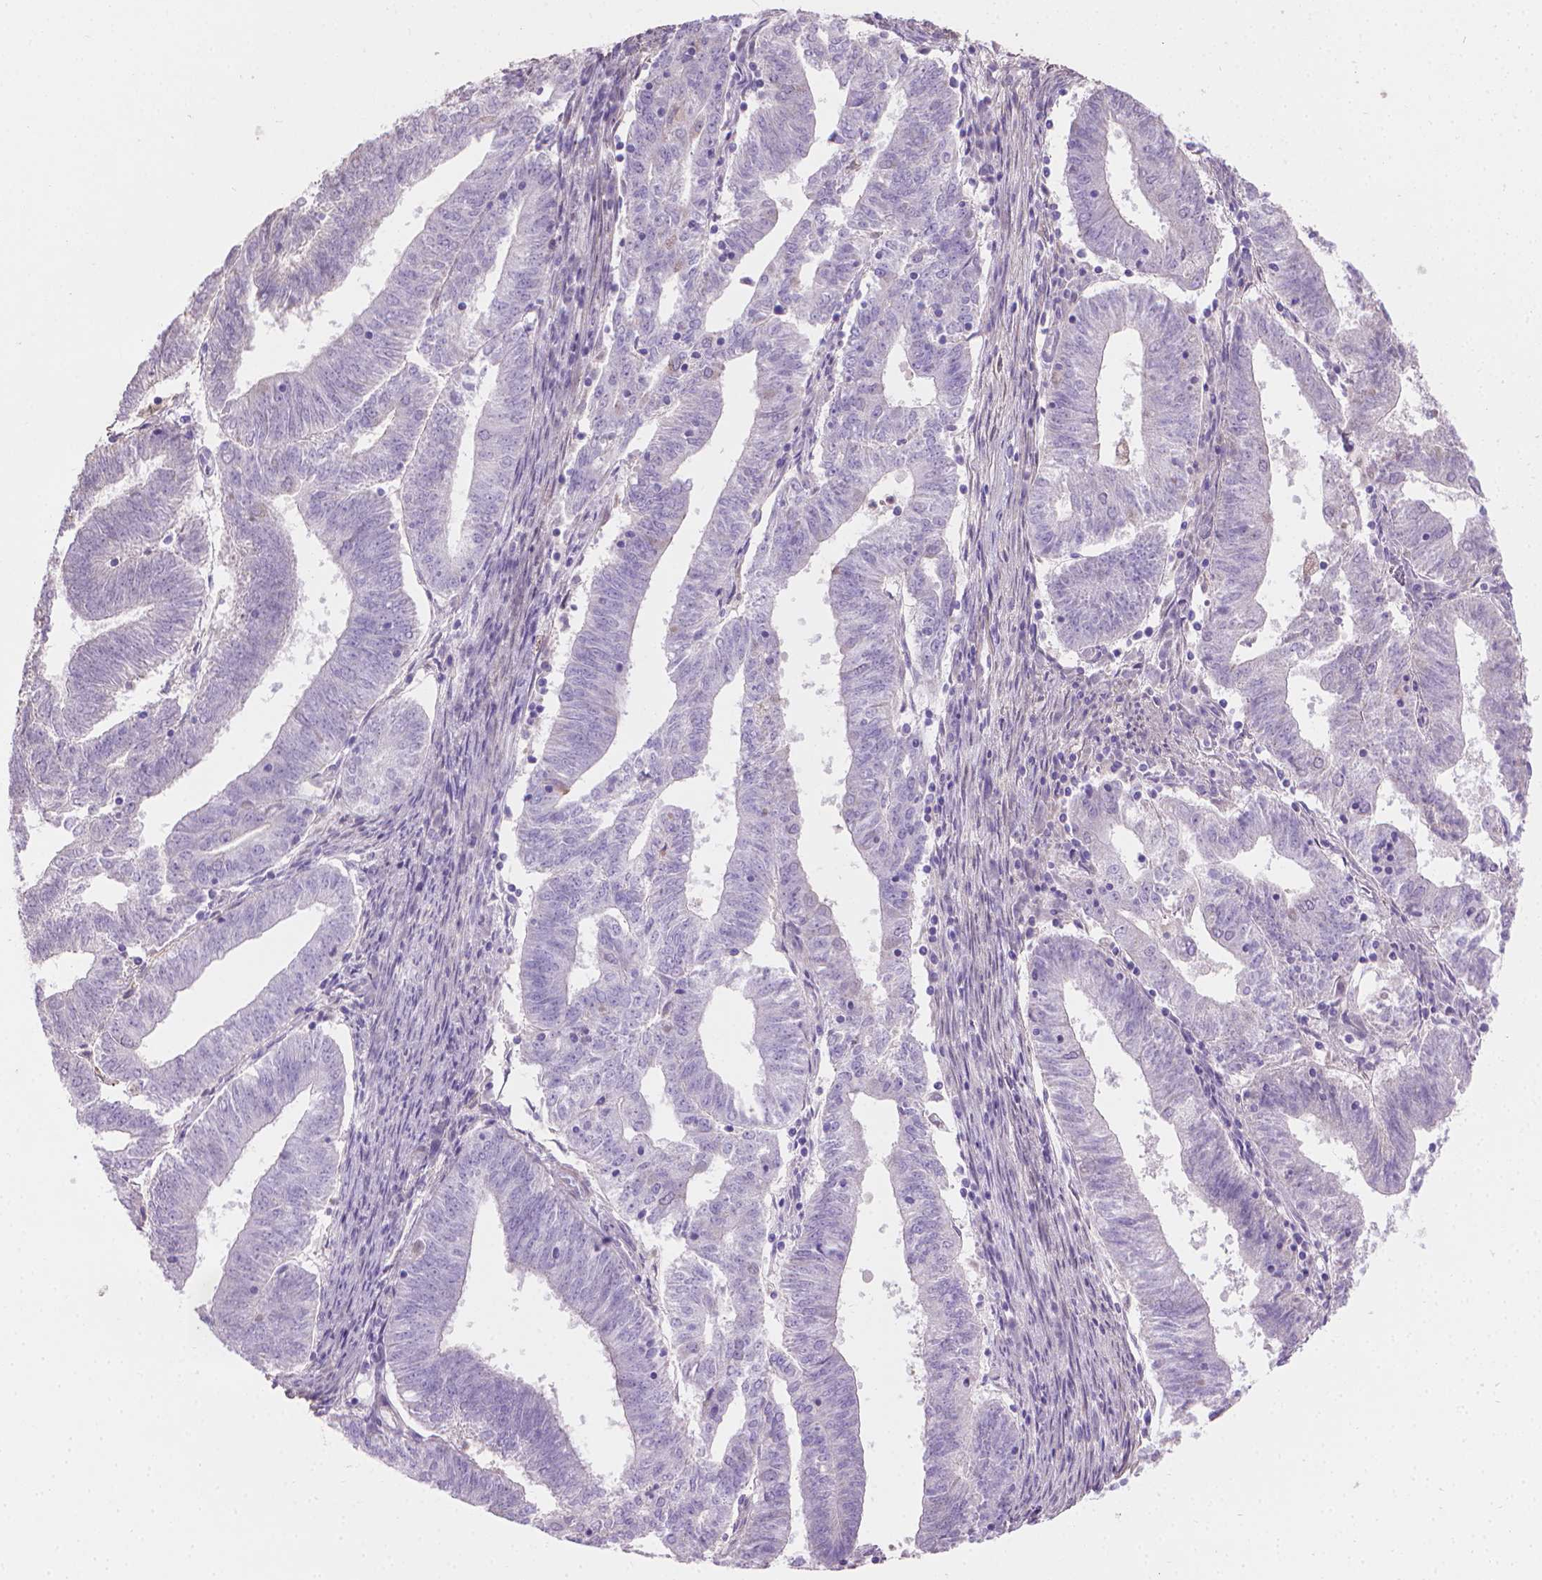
{"staining": {"intensity": "negative", "quantity": "none", "location": "none"}, "tissue": "endometrial cancer", "cell_type": "Tumor cells", "image_type": "cancer", "snomed": [{"axis": "morphology", "description": "Adenocarcinoma, NOS"}, {"axis": "topography", "description": "Endometrium"}], "caption": "Tumor cells are negative for protein expression in human adenocarcinoma (endometrial).", "gene": "CABCOCO1", "patient": {"sex": "female", "age": 82}}